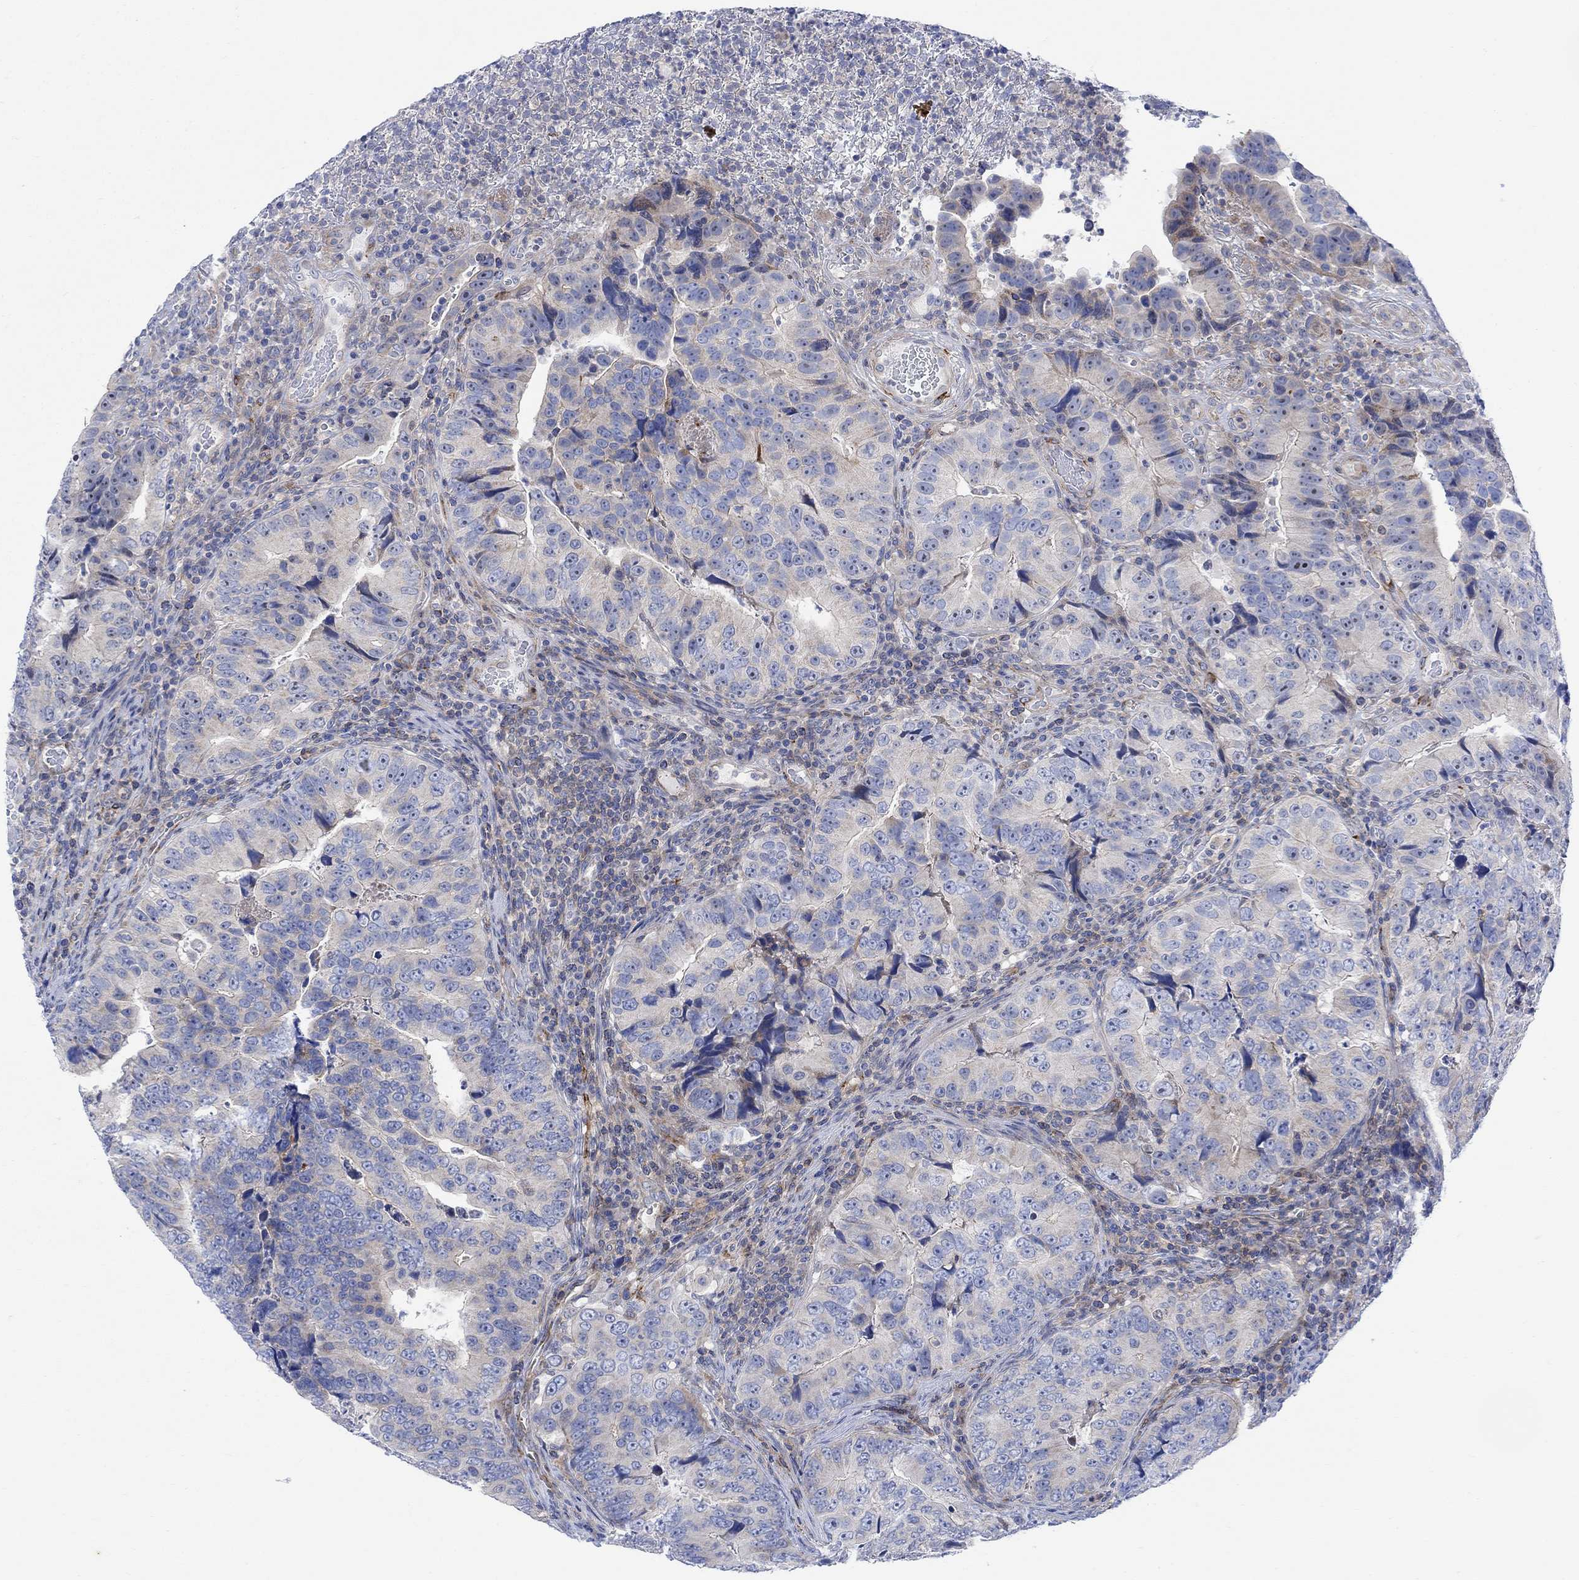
{"staining": {"intensity": "negative", "quantity": "none", "location": "none"}, "tissue": "colorectal cancer", "cell_type": "Tumor cells", "image_type": "cancer", "snomed": [{"axis": "morphology", "description": "Adenocarcinoma, NOS"}, {"axis": "topography", "description": "Colon"}], "caption": "IHC micrograph of neoplastic tissue: adenocarcinoma (colorectal) stained with DAB (3,3'-diaminobenzidine) exhibits no significant protein staining in tumor cells.", "gene": "ARSK", "patient": {"sex": "female", "age": 72}}